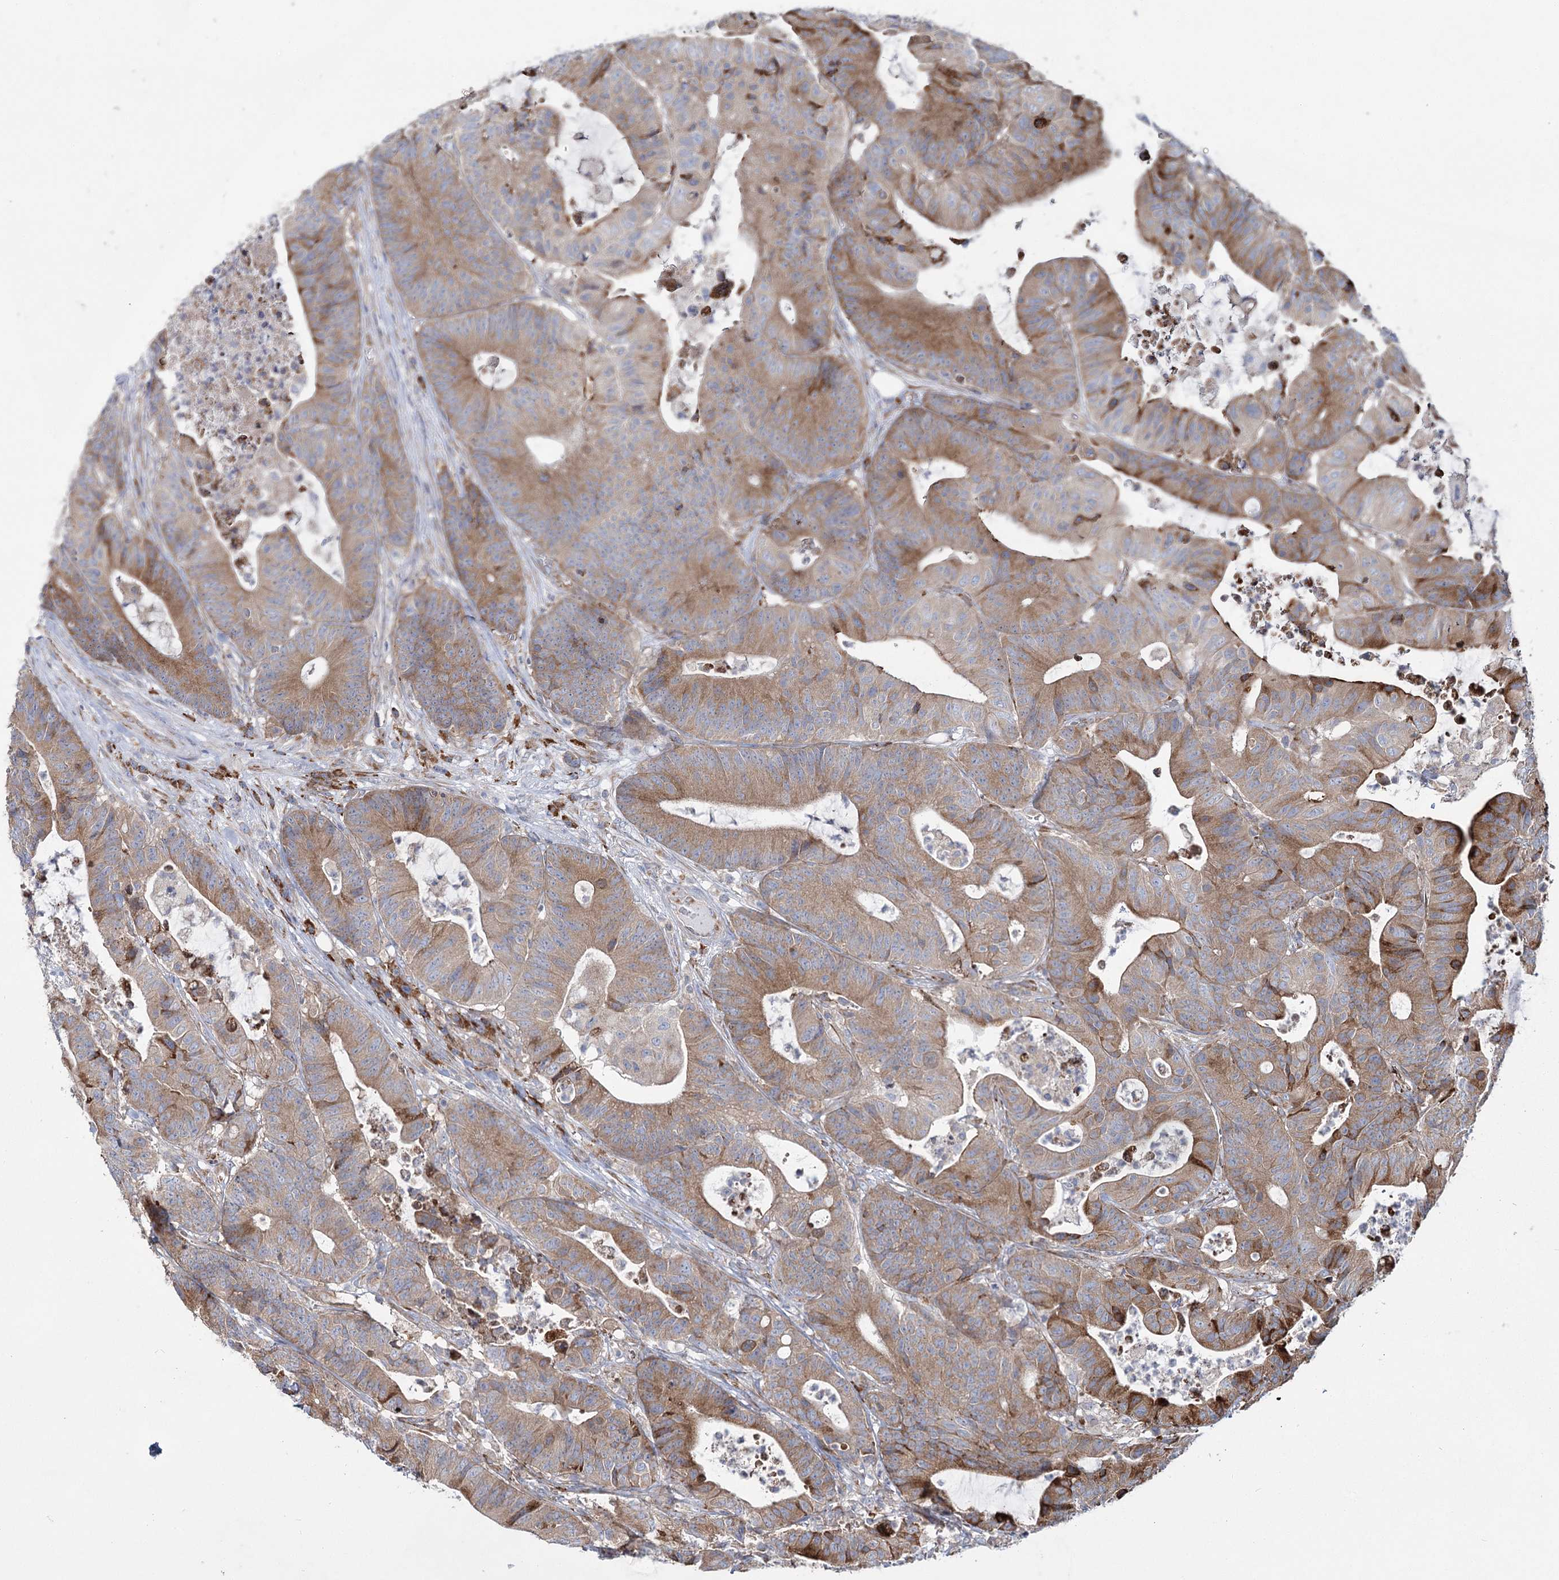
{"staining": {"intensity": "moderate", "quantity": ">75%", "location": "cytoplasmic/membranous"}, "tissue": "colorectal cancer", "cell_type": "Tumor cells", "image_type": "cancer", "snomed": [{"axis": "morphology", "description": "Adenocarcinoma, NOS"}, {"axis": "topography", "description": "Colon"}], "caption": "Protein expression analysis of human colorectal adenocarcinoma reveals moderate cytoplasmic/membranous expression in approximately >75% of tumor cells. The protein is stained brown, and the nuclei are stained in blue (DAB IHC with brightfield microscopy, high magnification).", "gene": "POGLUT1", "patient": {"sex": "female", "age": 84}}